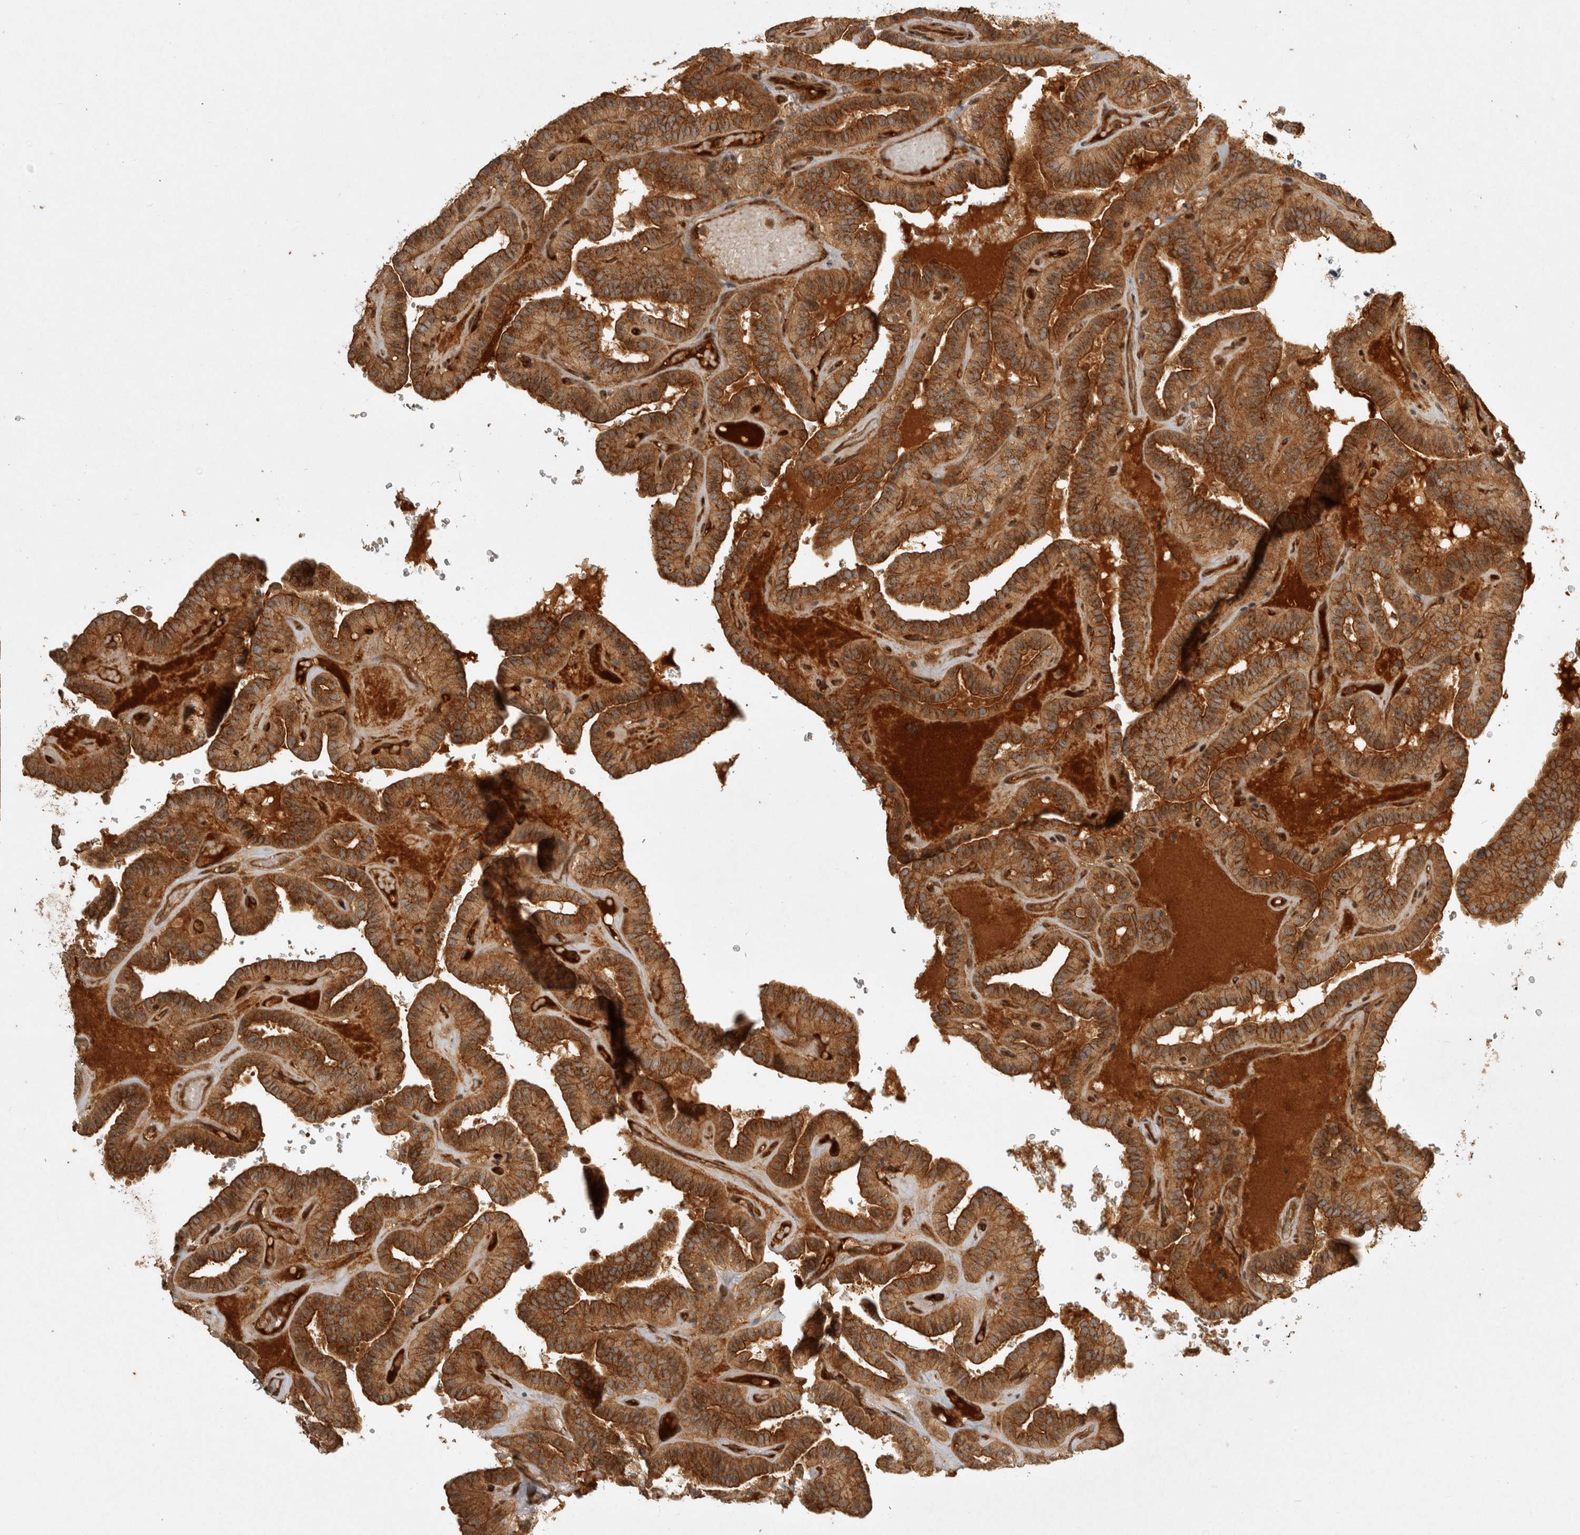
{"staining": {"intensity": "strong", "quantity": ">75%", "location": "cytoplasmic/membranous"}, "tissue": "thyroid cancer", "cell_type": "Tumor cells", "image_type": "cancer", "snomed": [{"axis": "morphology", "description": "Papillary adenocarcinoma, NOS"}, {"axis": "topography", "description": "Thyroid gland"}], "caption": "Immunohistochemical staining of thyroid cancer reveals strong cytoplasmic/membranous protein expression in approximately >75% of tumor cells. (Brightfield microscopy of DAB IHC at high magnification).", "gene": "CAMSAP2", "patient": {"sex": "male", "age": 77}}